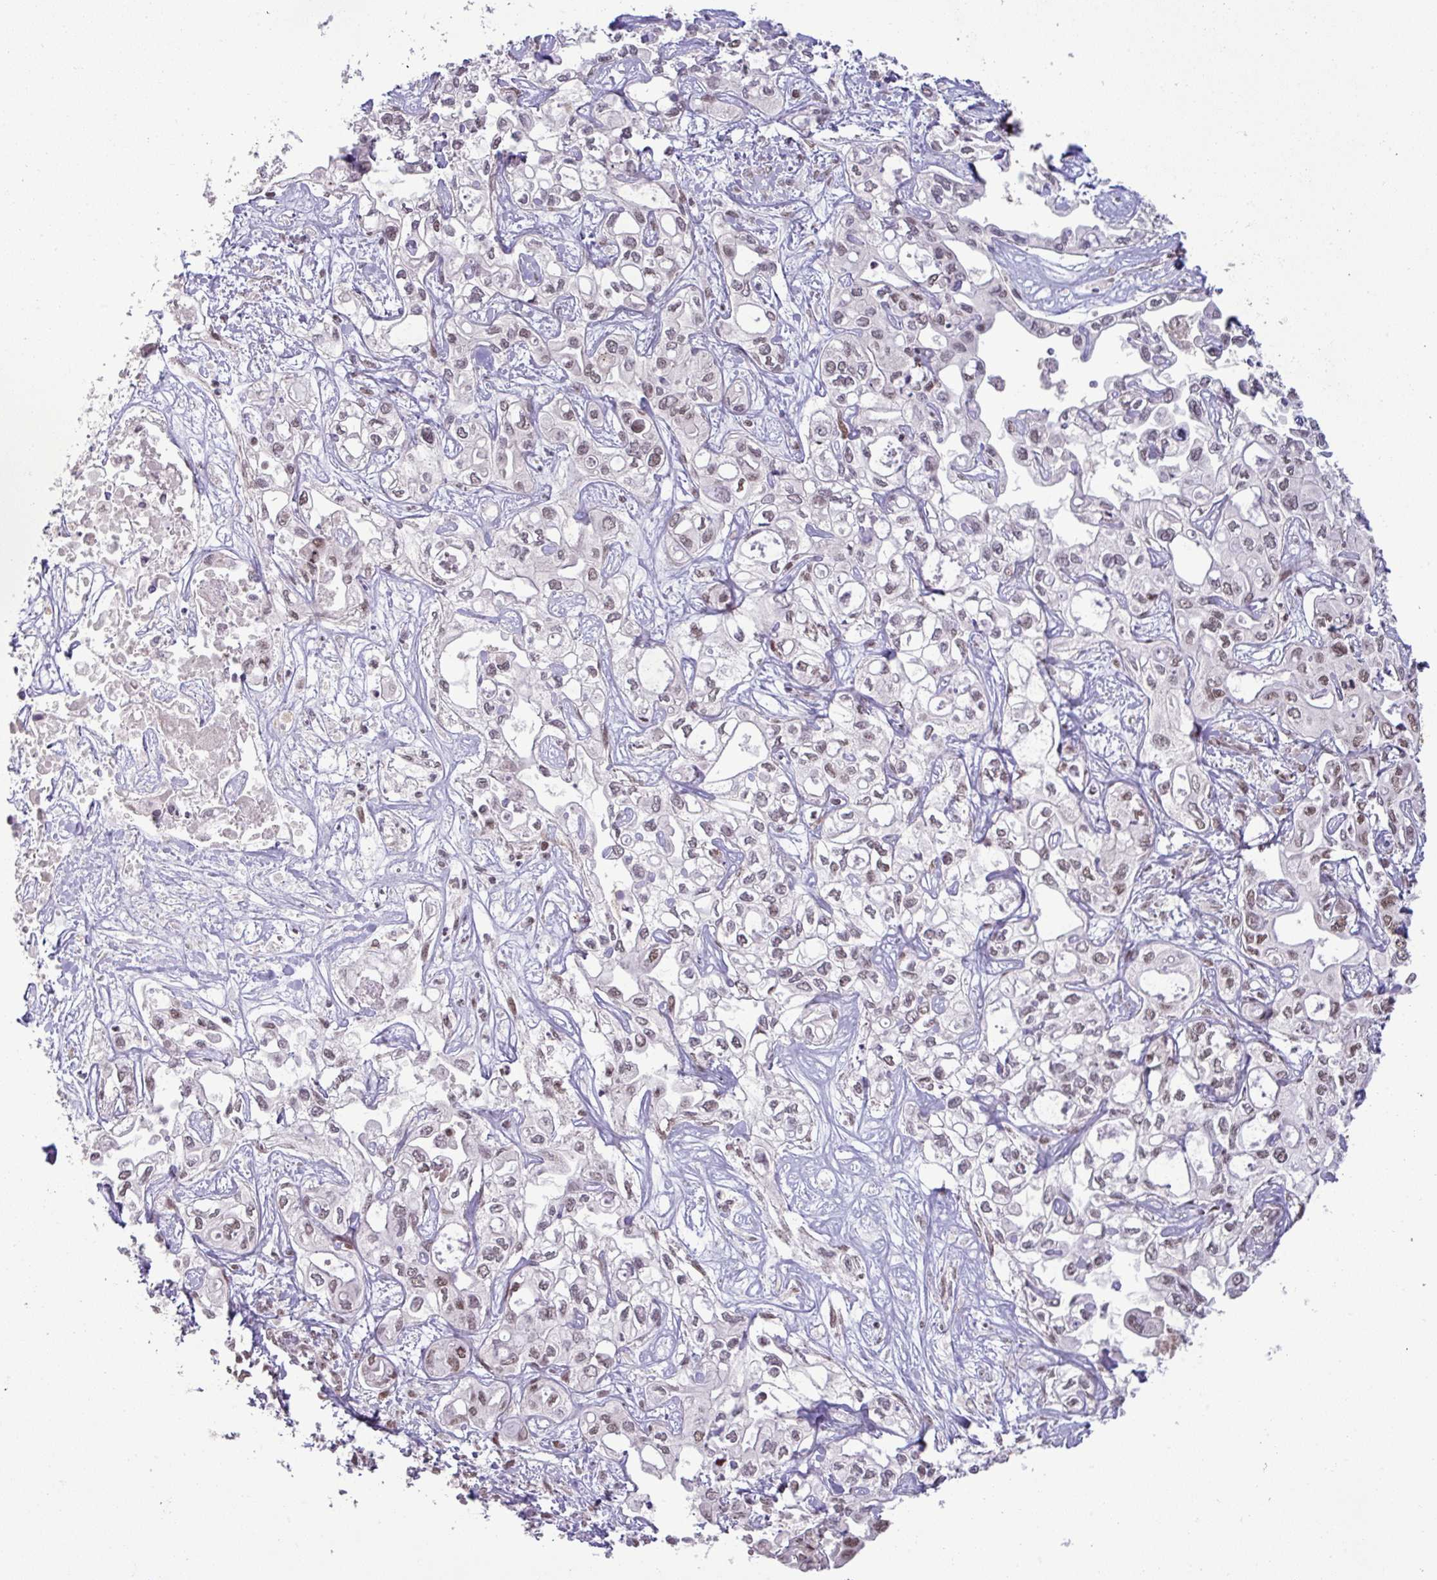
{"staining": {"intensity": "weak", "quantity": "<25%", "location": "nuclear"}, "tissue": "liver cancer", "cell_type": "Tumor cells", "image_type": "cancer", "snomed": [{"axis": "morphology", "description": "Cholangiocarcinoma"}, {"axis": "topography", "description": "Liver"}], "caption": "Immunohistochemical staining of human liver cancer exhibits no significant staining in tumor cells.", "gene": "PTPN20", "patient": {"sex": "female", "age": 64}}